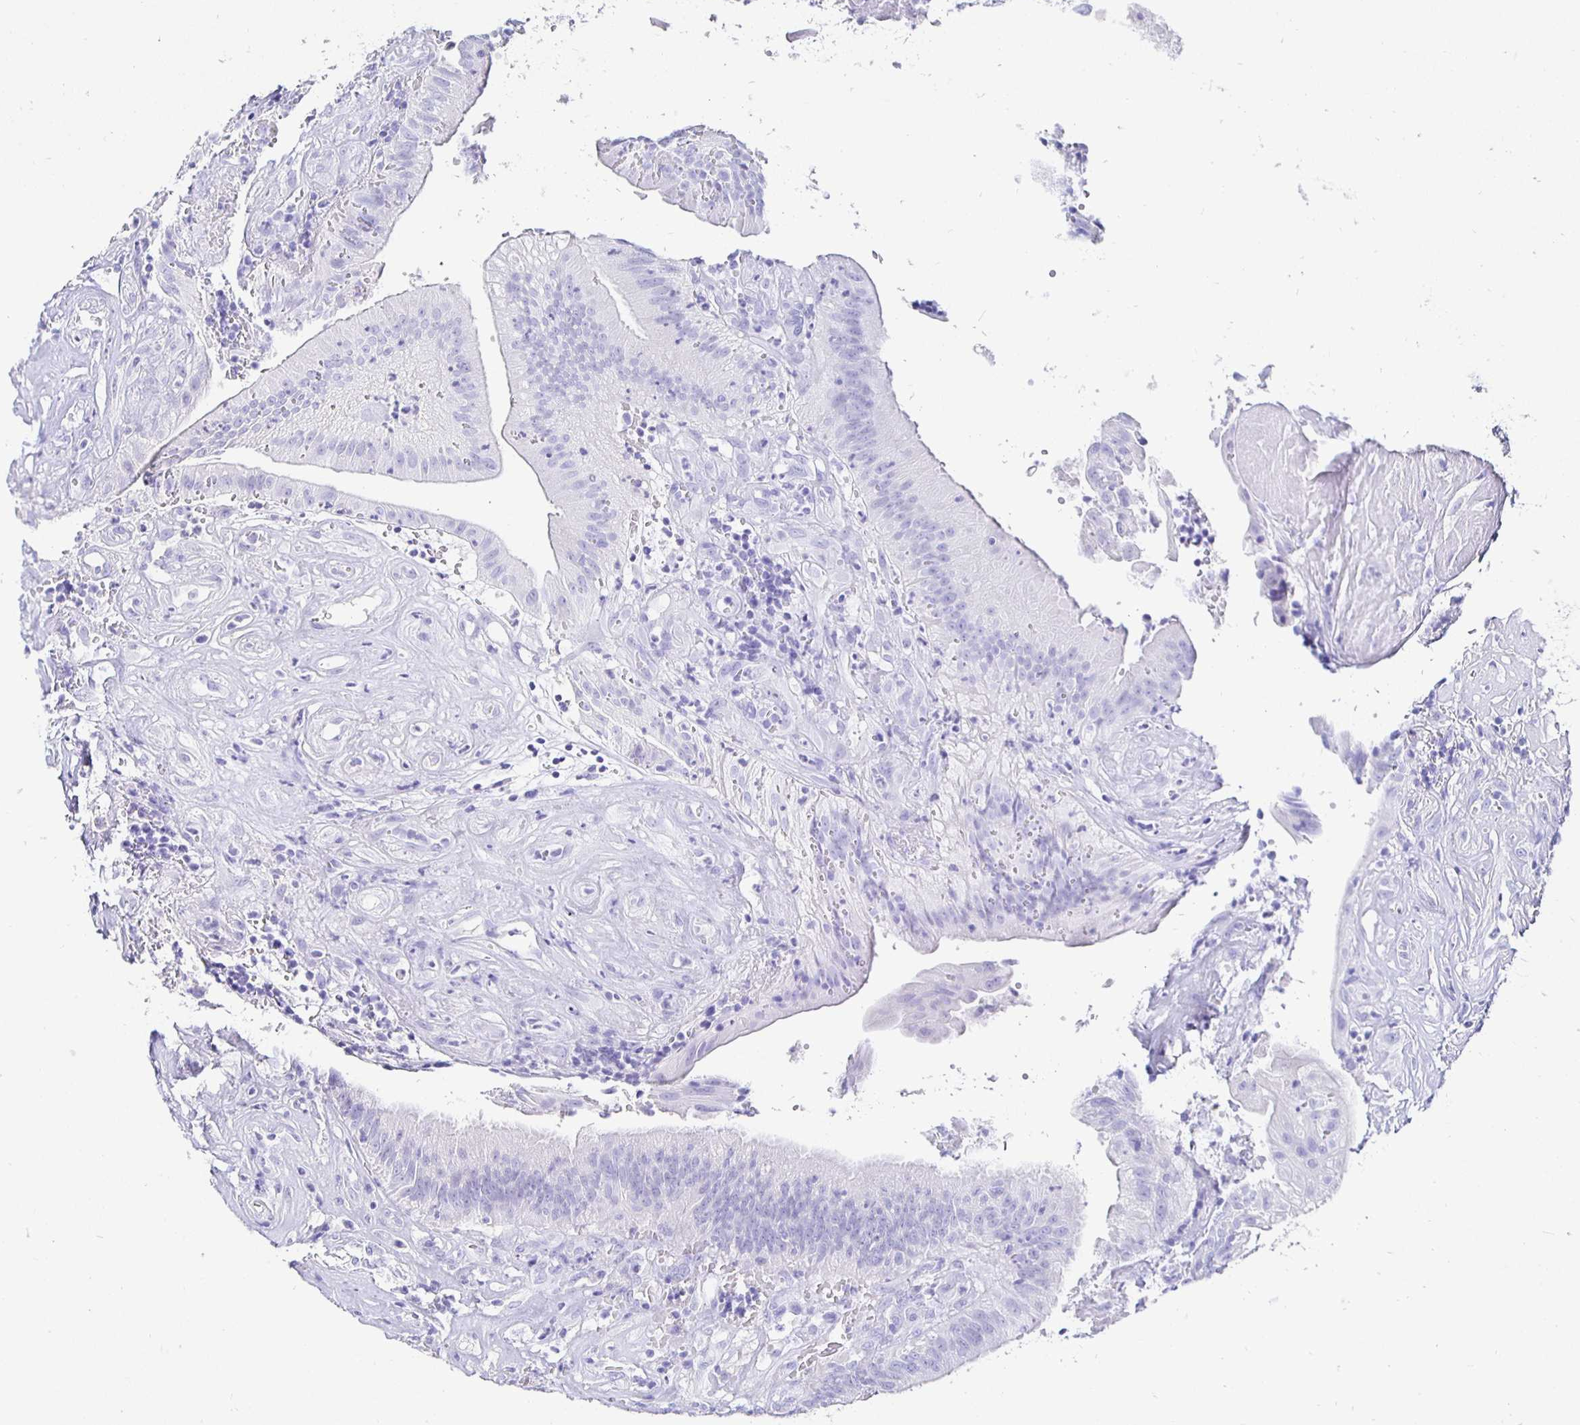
{"staining": {"intensity": "negative", "quantity": "none", "location": "none"}, "tissue": "head and neck cancer", "cell_type": "Tumor cells", "image_type": "cancer", "snomed": [{"axis": "morphology", "description": "Adenocarcinoma, NOS"}, {"axis": "topography", "description": "Head-Neck"}], "caption": "A high-resolution image shows immunohistochemistry staining of head and neck cancer, which displays no significant positivity in tumor cells. Nuclei are stained in blue.", "gene": "UMOD", "patient": {"sex": "male", "age": 44}}